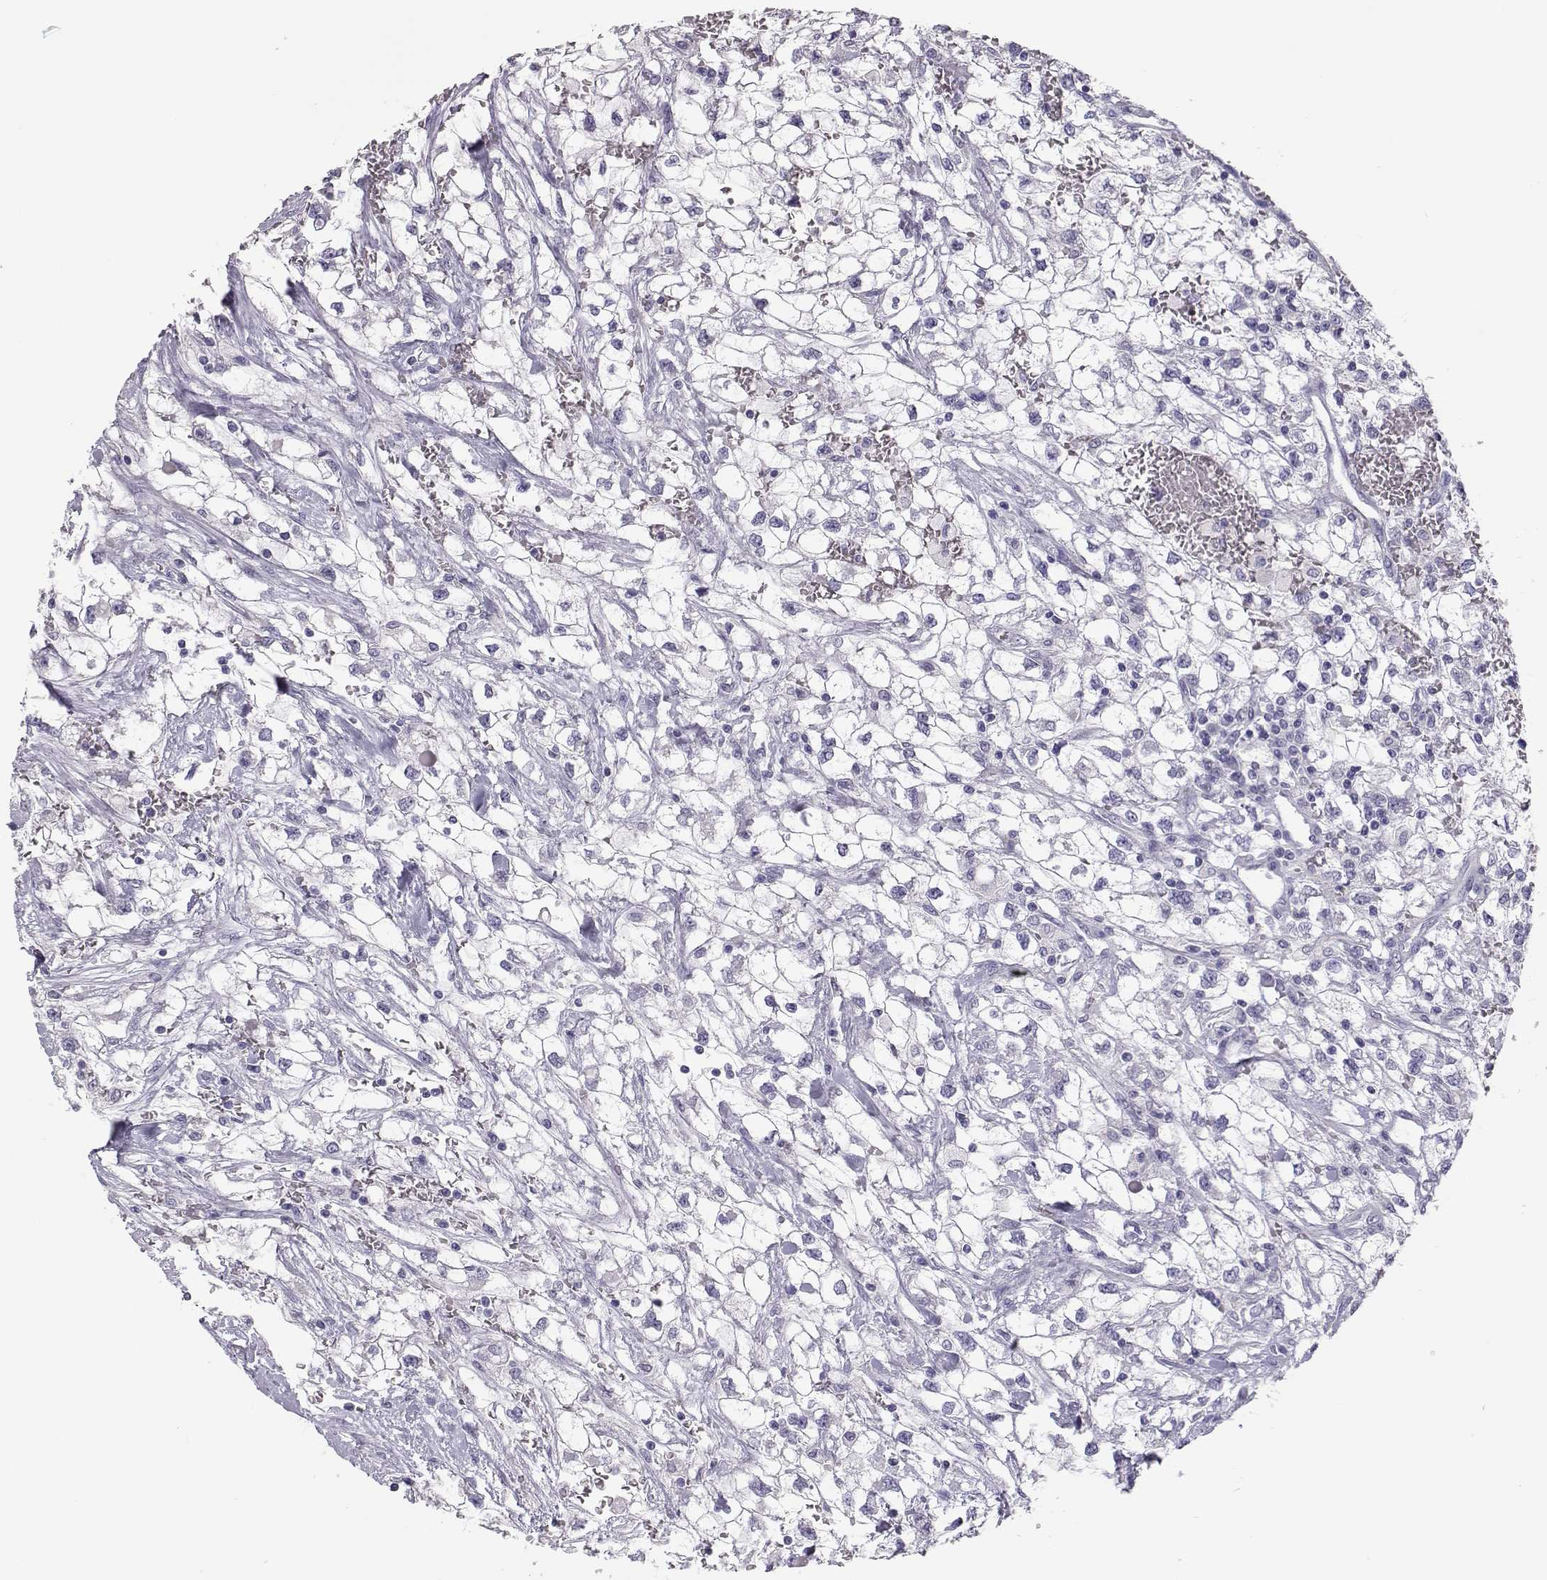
{"staining": {"intensity": "negative", "quantity": "none", "location": "none"}, "tissue": "renal cancer", "cell_type": "Tumor cells", "image_type": "cancer", "snomed": [{"axis": "morphology", "description": "Adenocarcinoma, NOS"}, {"axis": "topography", "description": "Kidney"}], "caption": "The histopathology image shows no significant expression in tumor cells of adenocarcinoma (renal). Brightfield microscopy of immunohistochemistry (IHC) stained with DAB (3,3'-diaminobenzidine) (brown) and hematoxylin (blue), captured at high magnification.", "gene": "PMCH", "patient": {"sex": "male", "age": 59}}